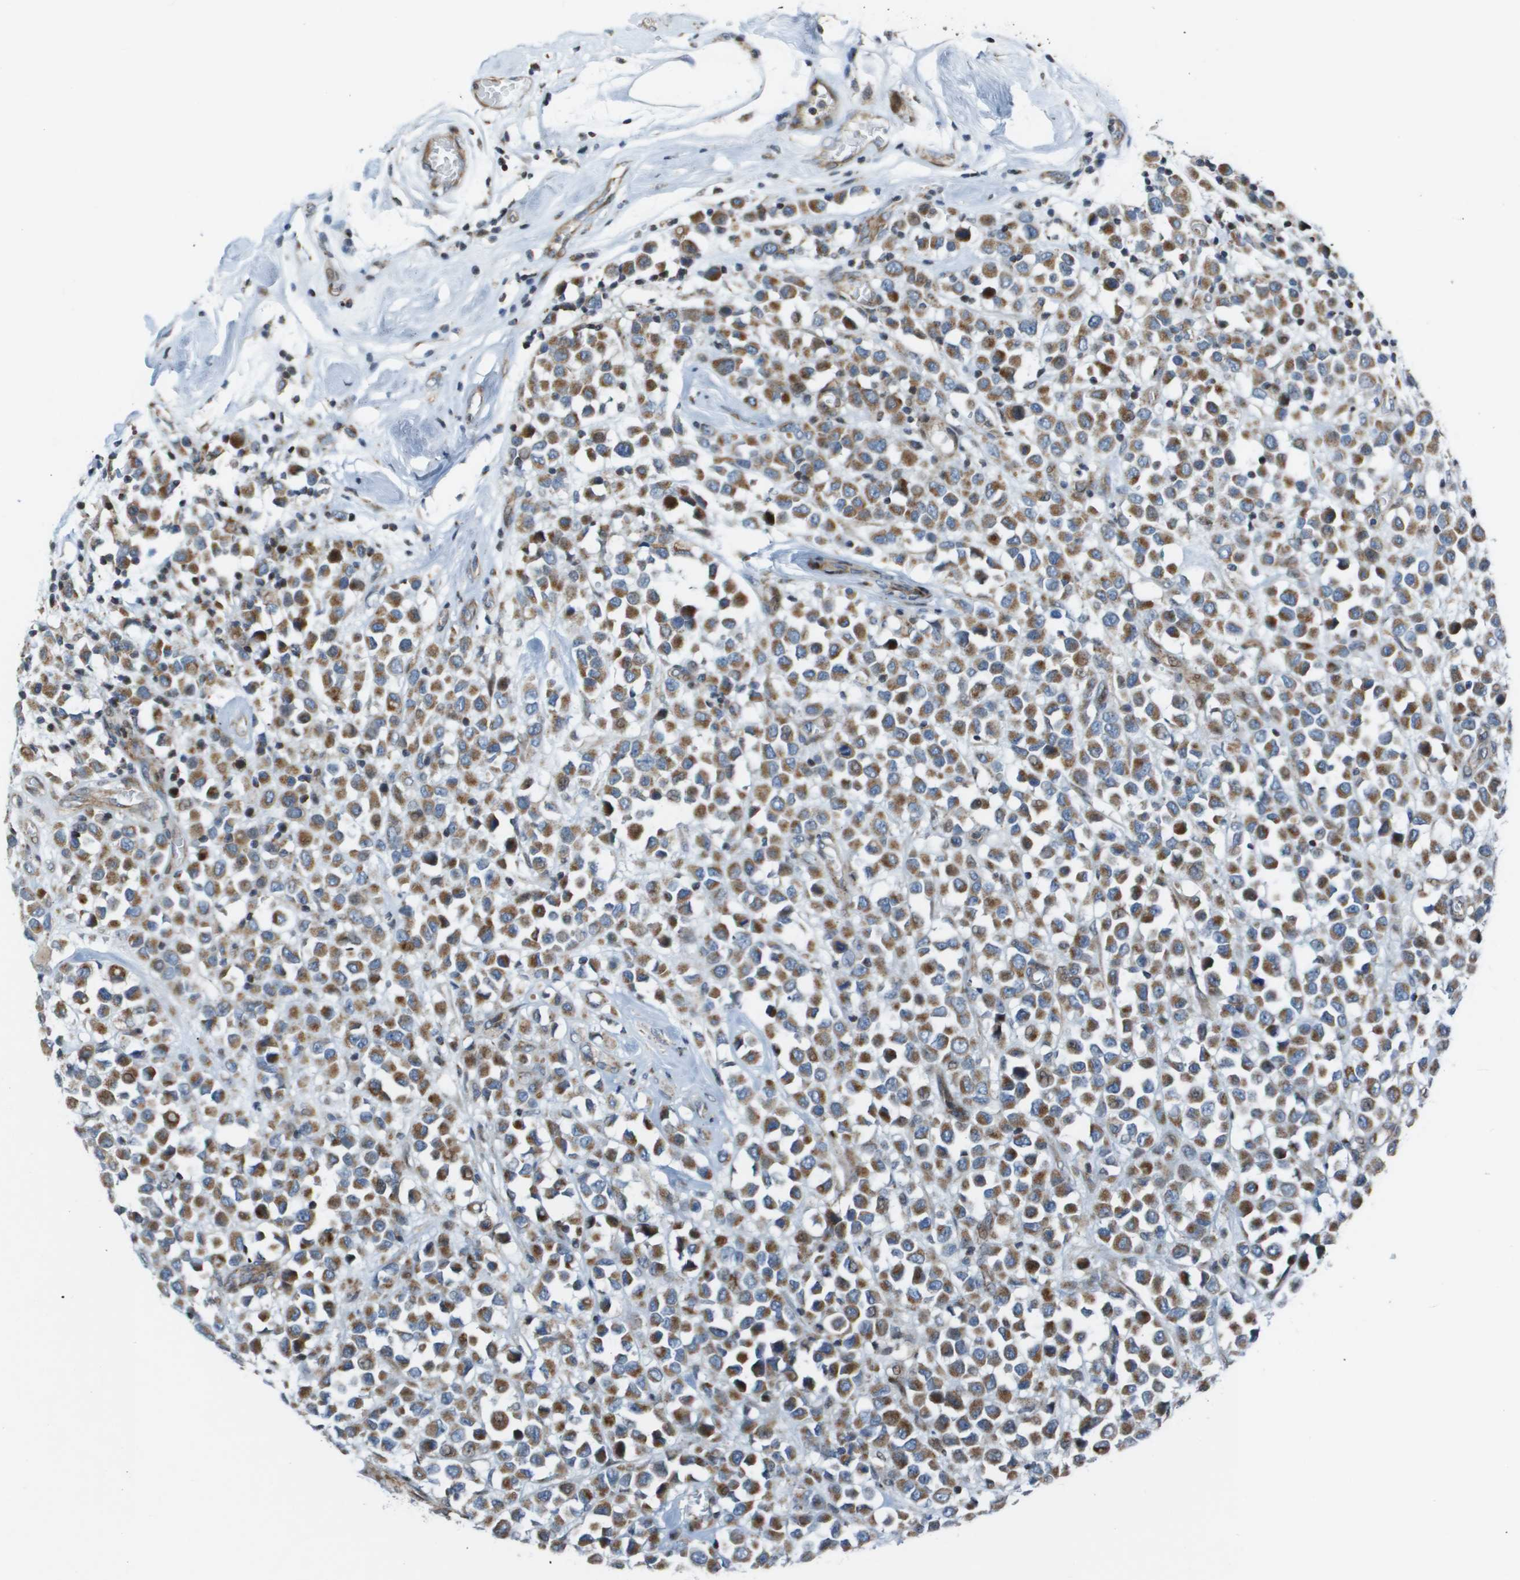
{"staining": {"intensity": "moderate", "quantity": ">75%", "location": "cytoplasmic/membranous"}, "tissue": "breast cancer", "cell_type": "Tumor cells", "image_type": "cancer", "snomed": [{"axis": "morphology", "description": "Duct carcinoma"}, {"axis": "topography", "description": "Breast"}], "caption": "Immunohistochemical staining of breast cancer shows medium levels of moderate cytoplasmic/membranous positivity in approximately >75% of tumor cells.", "gene": "MGAT3", "patient": {"sex": "female", "age": 61}}